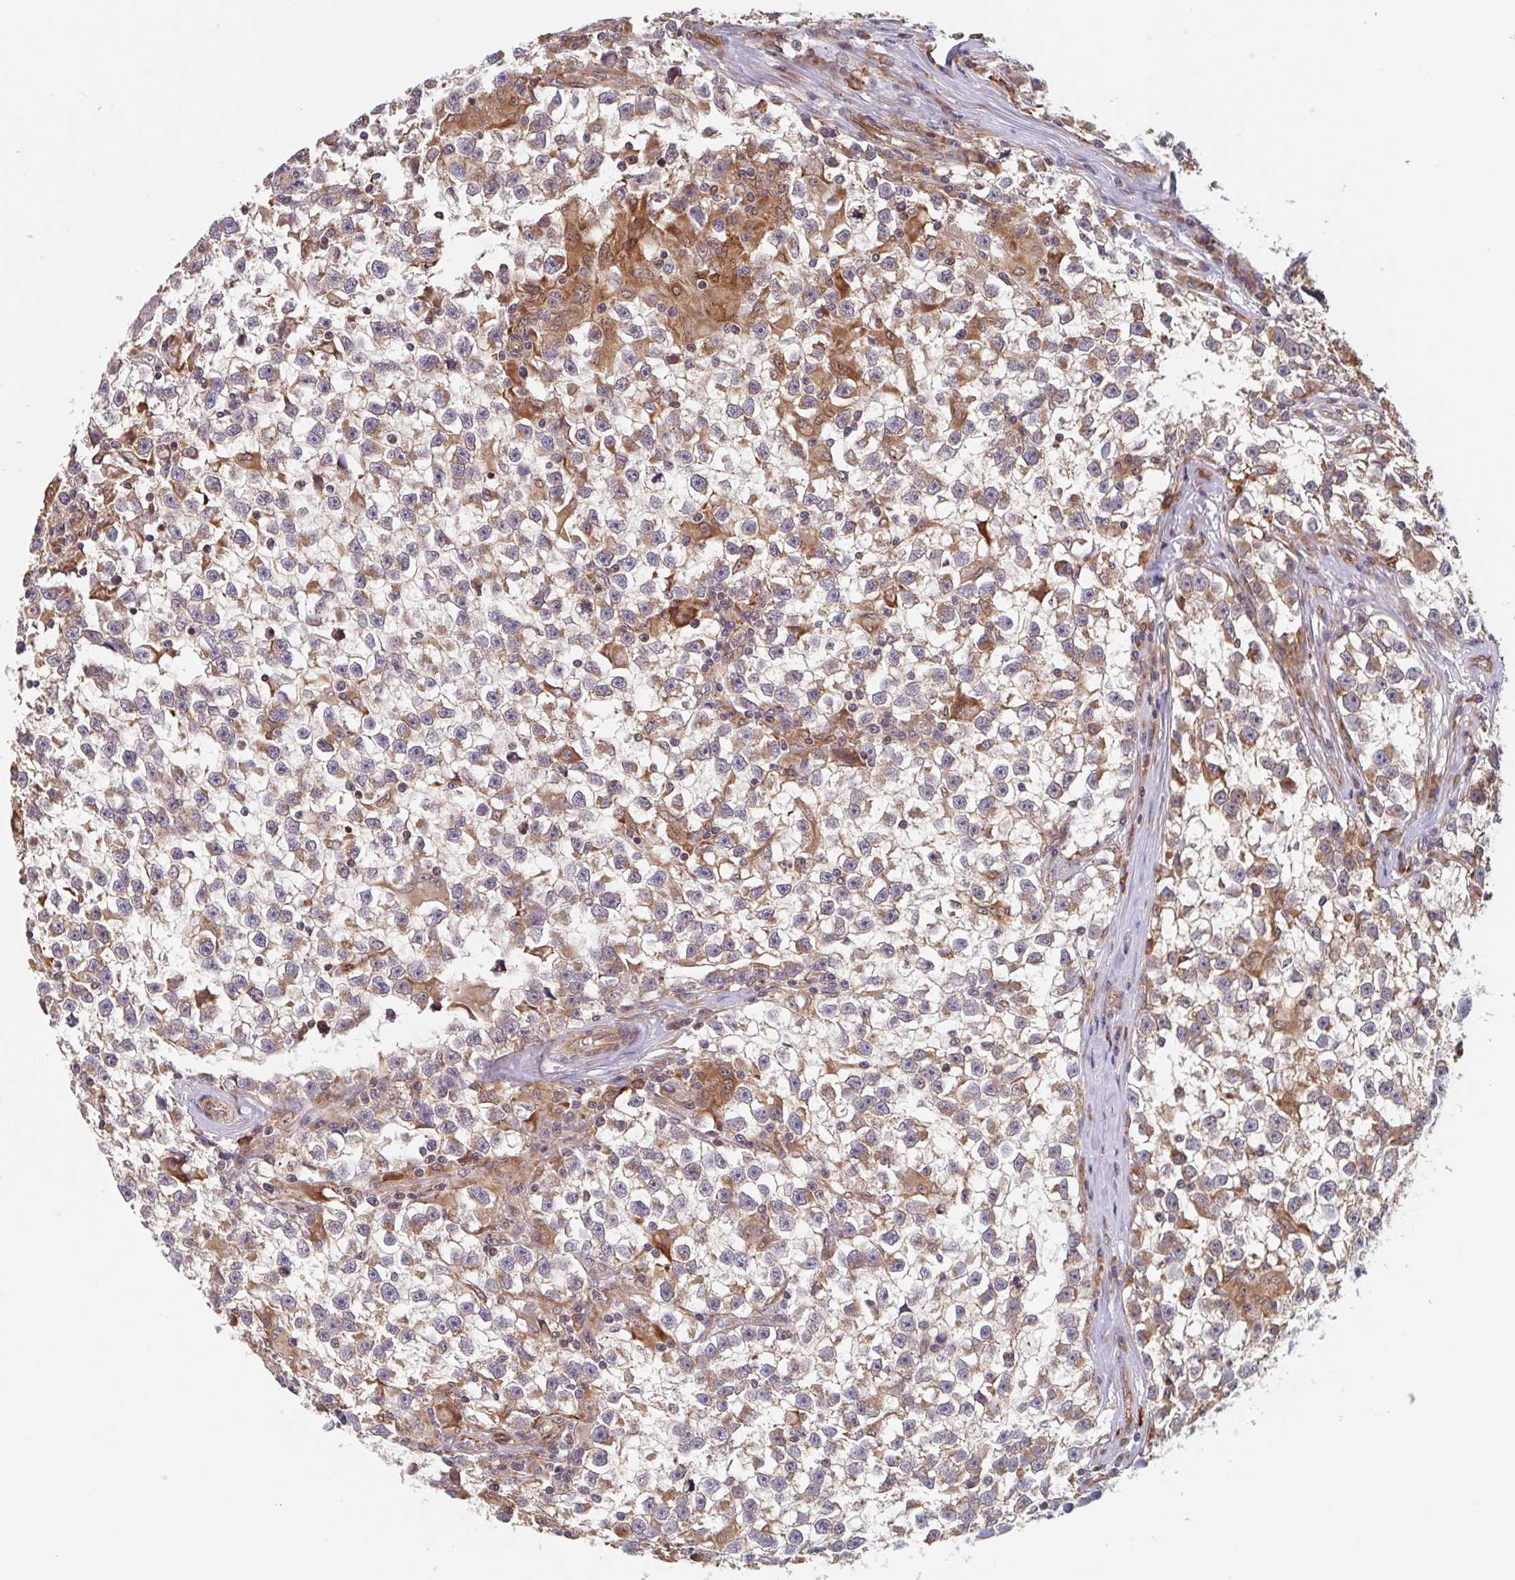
{"staining": {"intensity": "weak", "quantity": "25%-75%", "location": "cytoplasmic/membranous"}, "tissue": "testis cancer", "cell_type": "Tumor cells", "image_type": "cancer", "snomed": [{"axis": "morphology", "description": "Seminoma, NOS"}, {"axis": "topography", "description": "Testis"}], "caption": "DAB (3,3'-diaminobenzidine) immunohistochemical staining of human testis cancer shows weak cytoplasmic/membranous protein staining in about 25%-75% of tumor cells. Immunohistochemistry (ihc) stains the protein of interest in brown and the nuclei are stained blue.", "gene": "NUB1", "patient": {"sex": "male", "age": 31}}